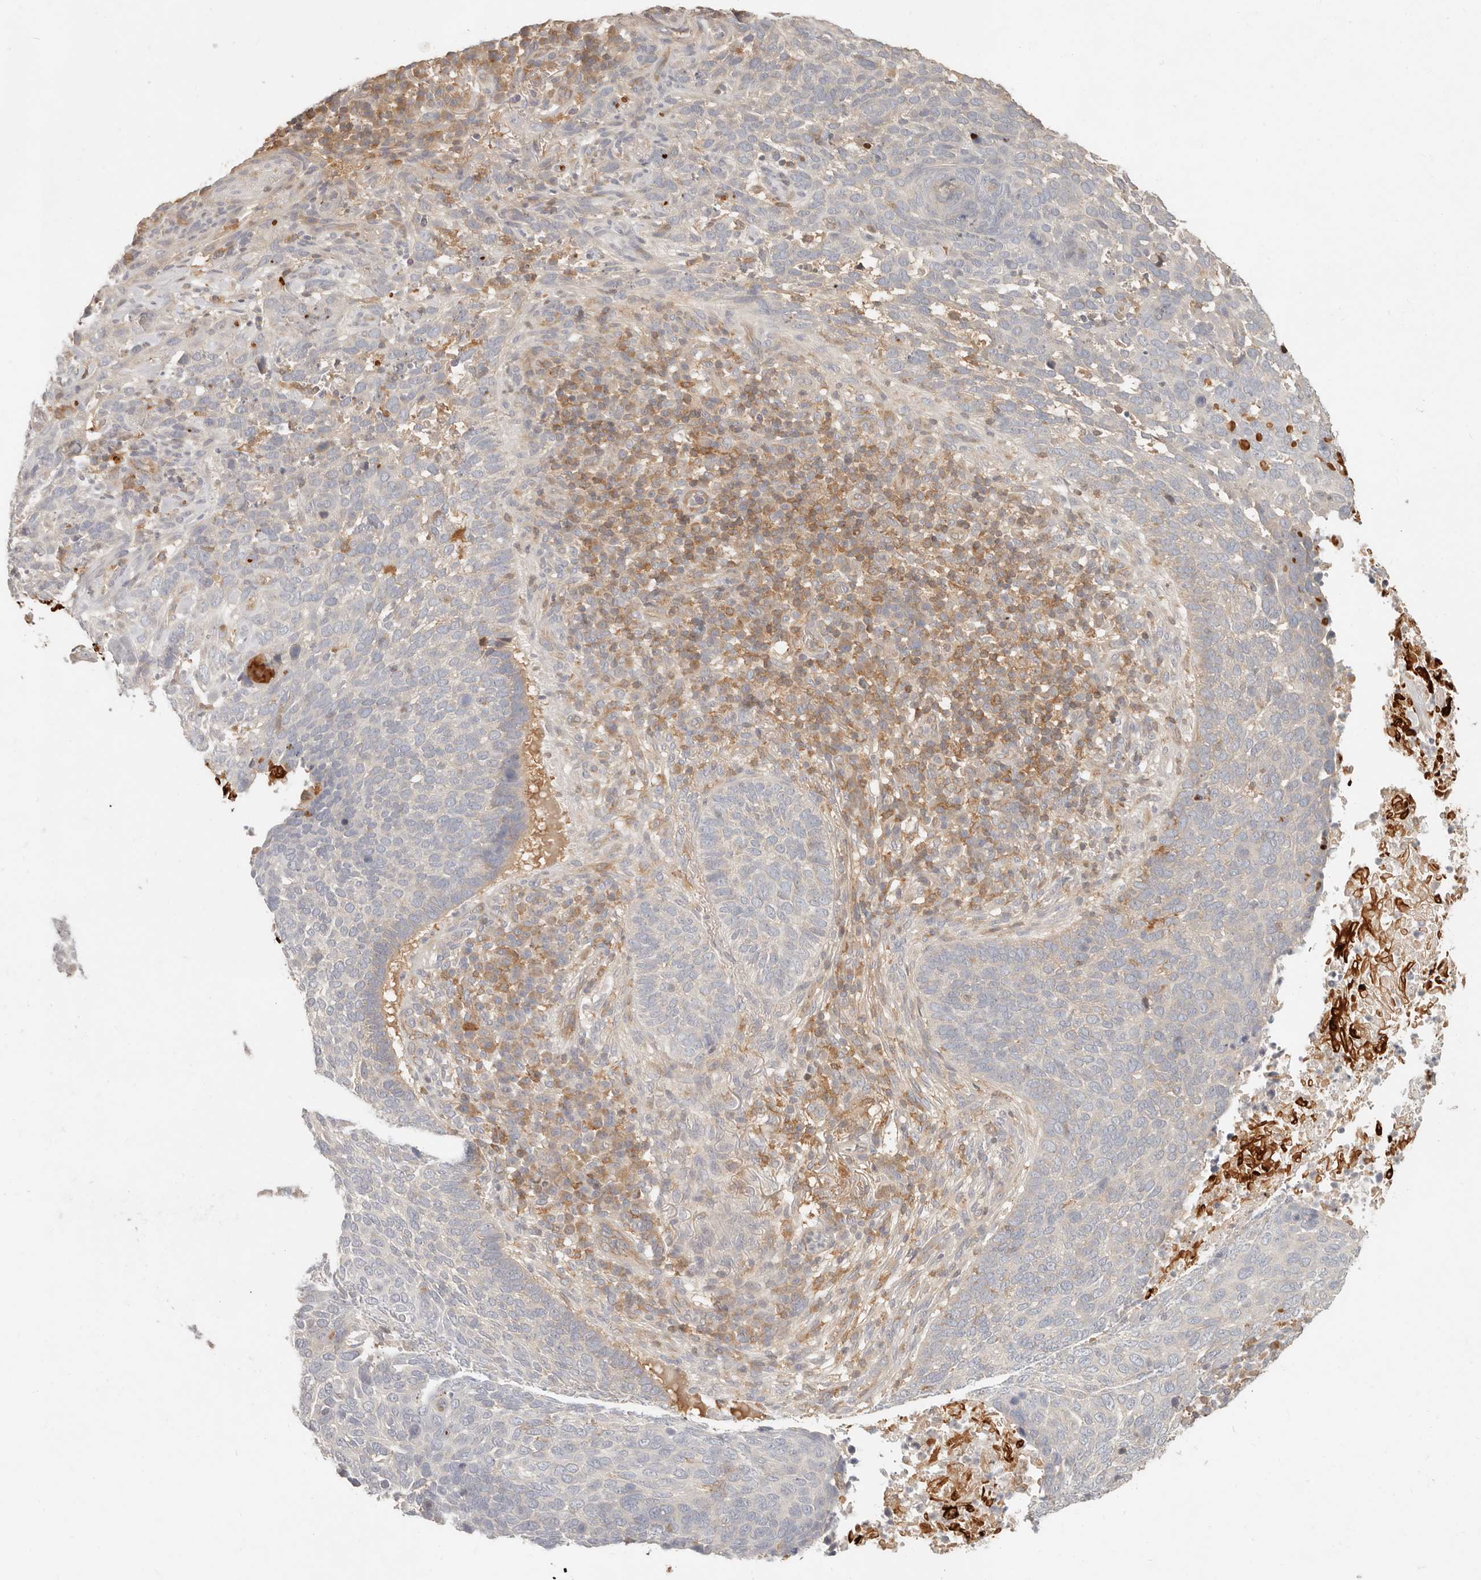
{"staining": {"intensity": "negative", "quantity": "none", "location": "none"}, "tissue": "skin cancer", "cell_type": "Tumor cells", "image_type": "cancer", "snomed": [{"axis": "morphology", "description": "Basal cell carcinoma"}, {"axis": "topography", "description": "Skin"}], "caption": "IHC image of neoplastic tissue: human skin basal cell carcinoma stained with DAB displays no significant protein positivity in tumor cells. (DAB immunohistochemistry (IHC), high magnification).", "gene": "NECAP2", "patient": {"sex": "female", "age": 64}}